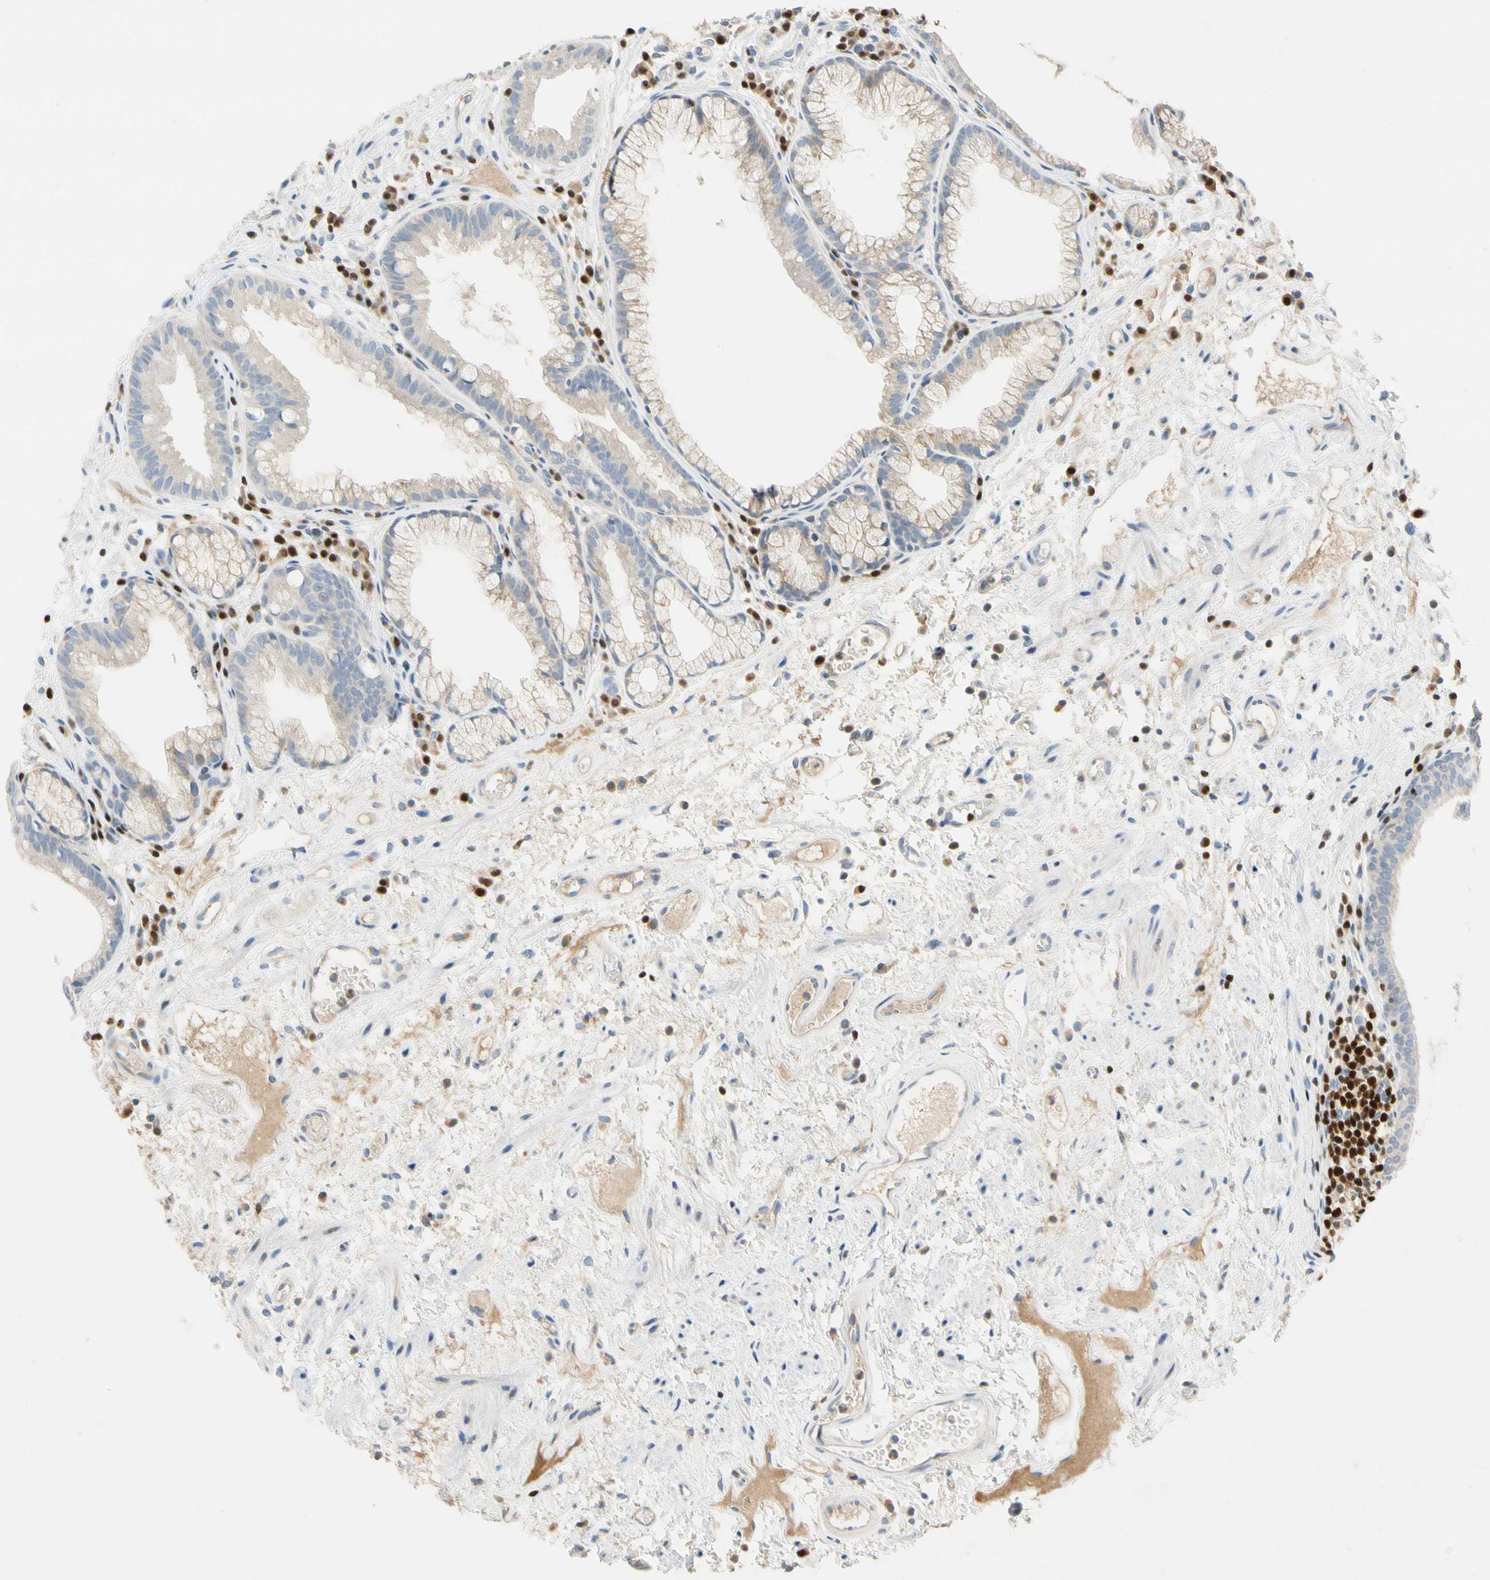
{"staining": {"intensity": "weak", "quantity": "<25%", "location": "cytoplasmic/membranous"}, "tissue": "stomach", "cell_type": "Glandular cells", "image_type": "normal", "snomed": [{"axis": "morphology", "description": "Normal tissue, NOS"}, {"axis": "topography", "description": "Stomach, upper"}], "caption": "The photomicrograph shows no staining of glandular cells in benign stomach.", "gene": "SP140", "patient": {"sex": "male", "age": 72}}